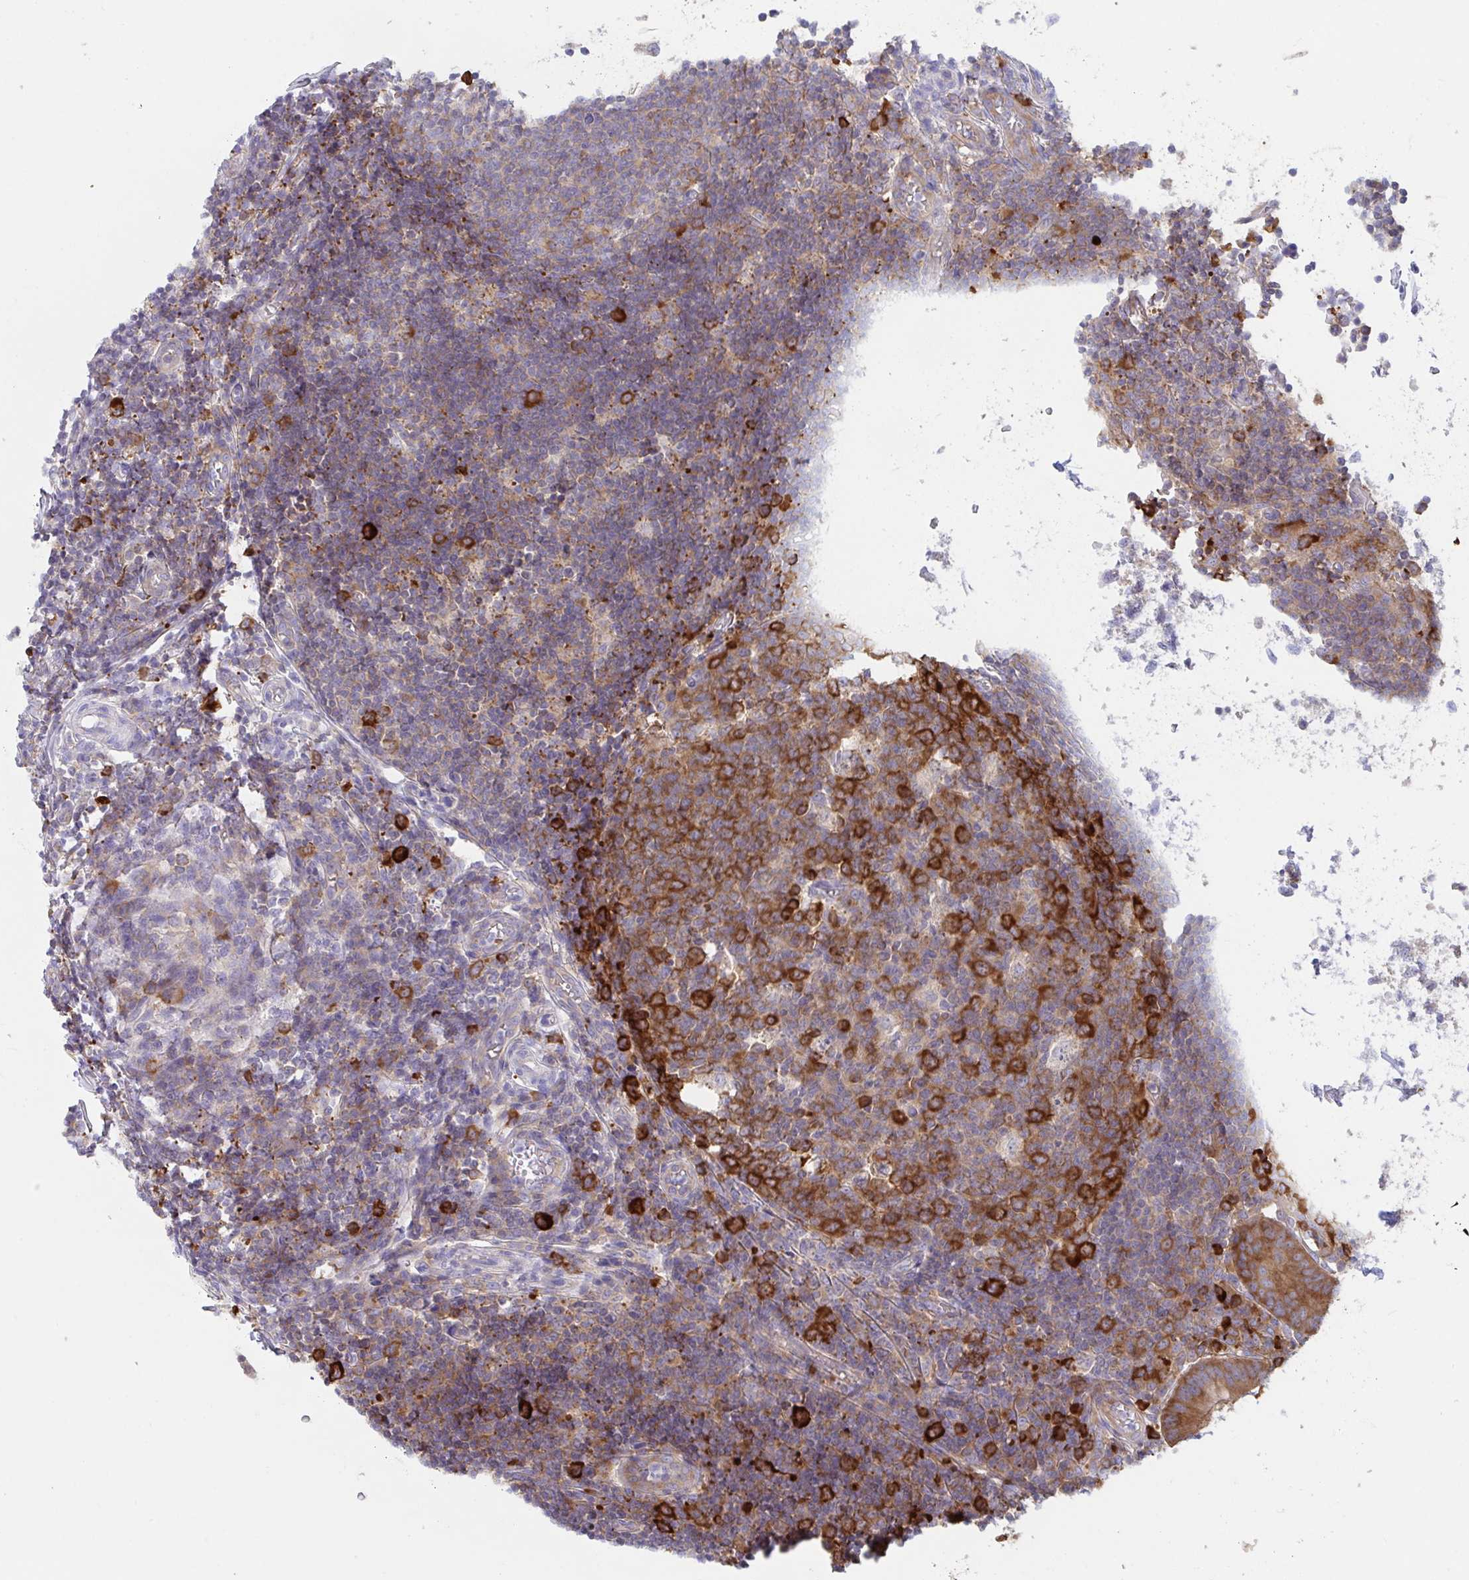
{"staining": {"intensity": "strong", "quantity": ">75%", "location": "cytoplasmic/membranous"}, "tissue": "appendix", "cell_type": "Glandular cells", "image_type": "normal", "snomed": [{"axis": "morphology", "description": "Normal tissue, NOS"}, {"axis": "topography", "description": "Appendix"}], "caption": "Immunohistochemical staining of normal appendix exhibits >75% levels of strong cytoplasmic/membranous protein expression in about >75% of glandular cells.", "gene": "YARS2", "patient": {"sex": "male", "age": 18}}